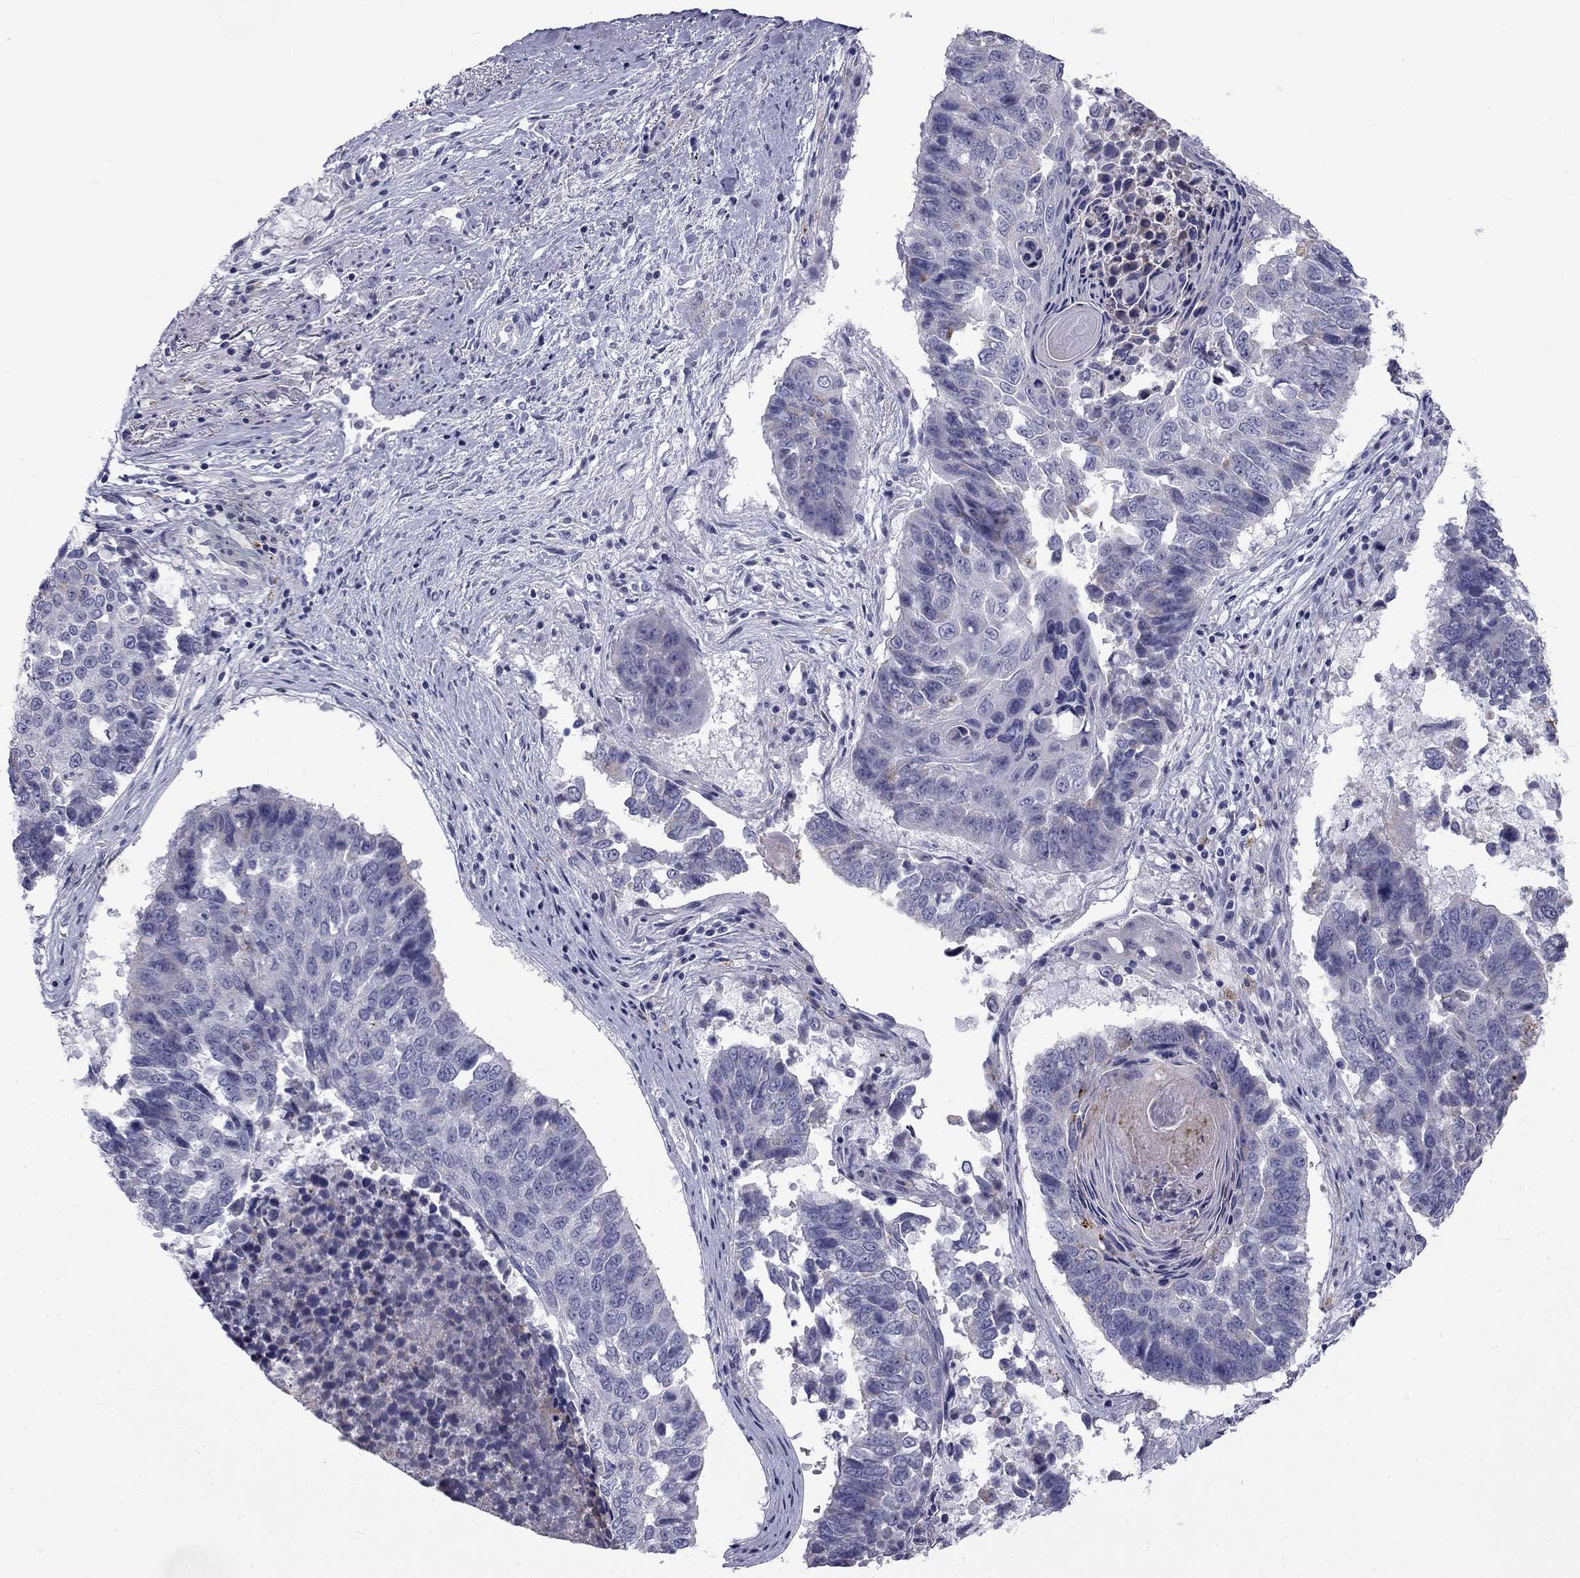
{"staining": {"intensity": "negative", "quantity": "none", "location": "none"}, "tissue": "lung cancer", "cell_type": "Tumor cells", "image_type": "cancer", "snomed": [{"axis": "morphology", "description": "Squamous cell carcinoma, NOS"}, {"axis": "topography", "description": "Lung"}], "caption": "Lung cancer (squamous cell carcinoma) stained for a protein using immunohistochemistry shows no staining tumor cells.", "gene": "CLPSL2", "patient": {"sex": "male", "age": 73}}